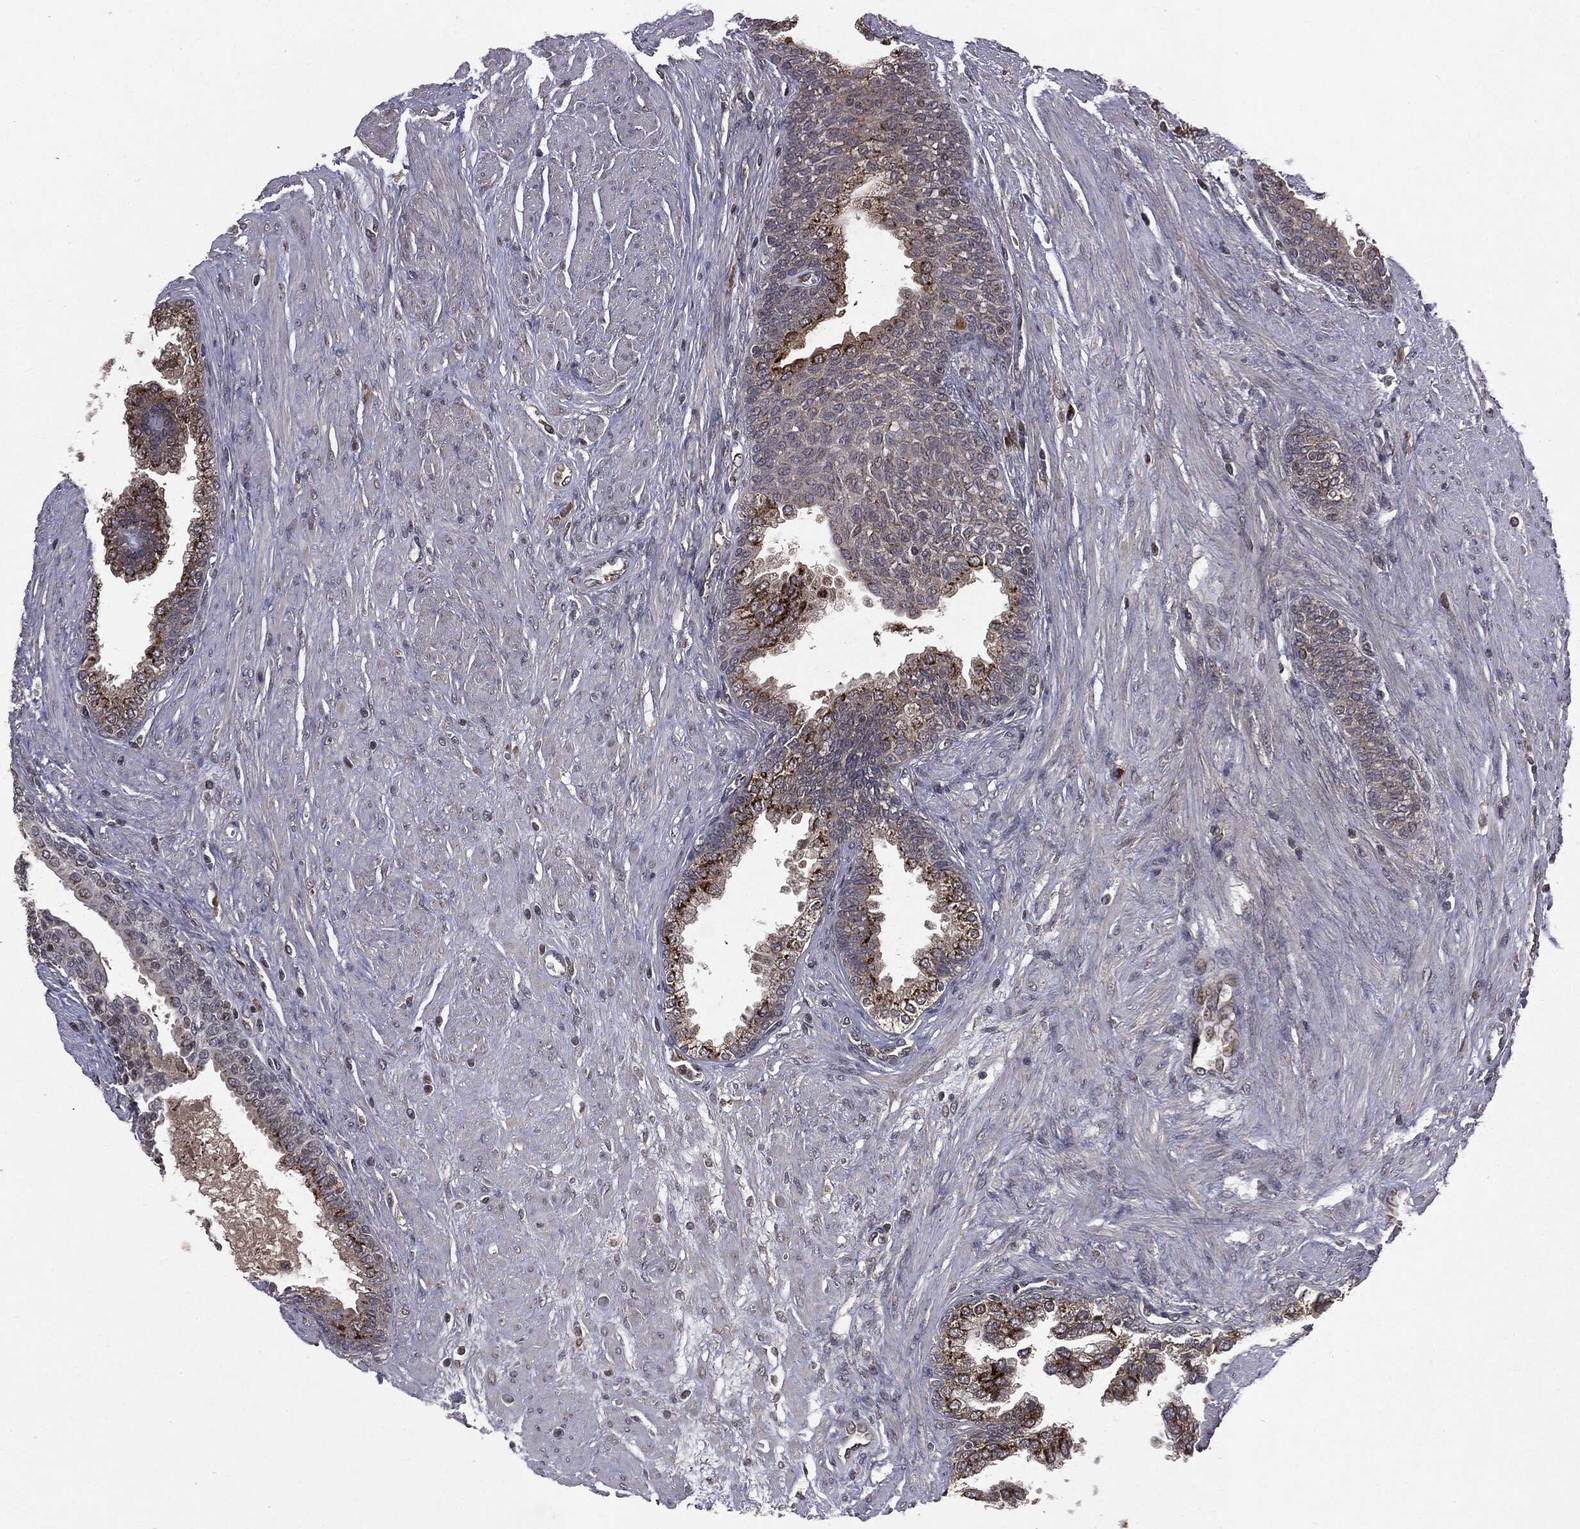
{"staining": {"intensity": "strong", "quantity": "<25%", "location": "cytoplasmic/membranous"}, "tissue": "prostate cancer", "cell_type": "Tumor cells", "image_type": "cancer", "snomed": [{"axis": "morphology", "description": "Adenocarcinoma, NOS"}, {"axis": "topography", "description": "Prostate and seminal vesicle, NOS"}, {"axis": "topography", "description": "Prostate"}], "caption": "Protein expression analysis of human prostate adenocarcinoma reveals strong cytoplasmic/membranous positivity in approximately <25% of tumor cells. The staining is performed using DAB (3,3'-diaminobenzidine) brown chromogen to label protein expression. The nuclei are counter-stained blue using hematoxylin.", "gene": "PLPPR2", "patient": {"sex": "male", "age": 62}}